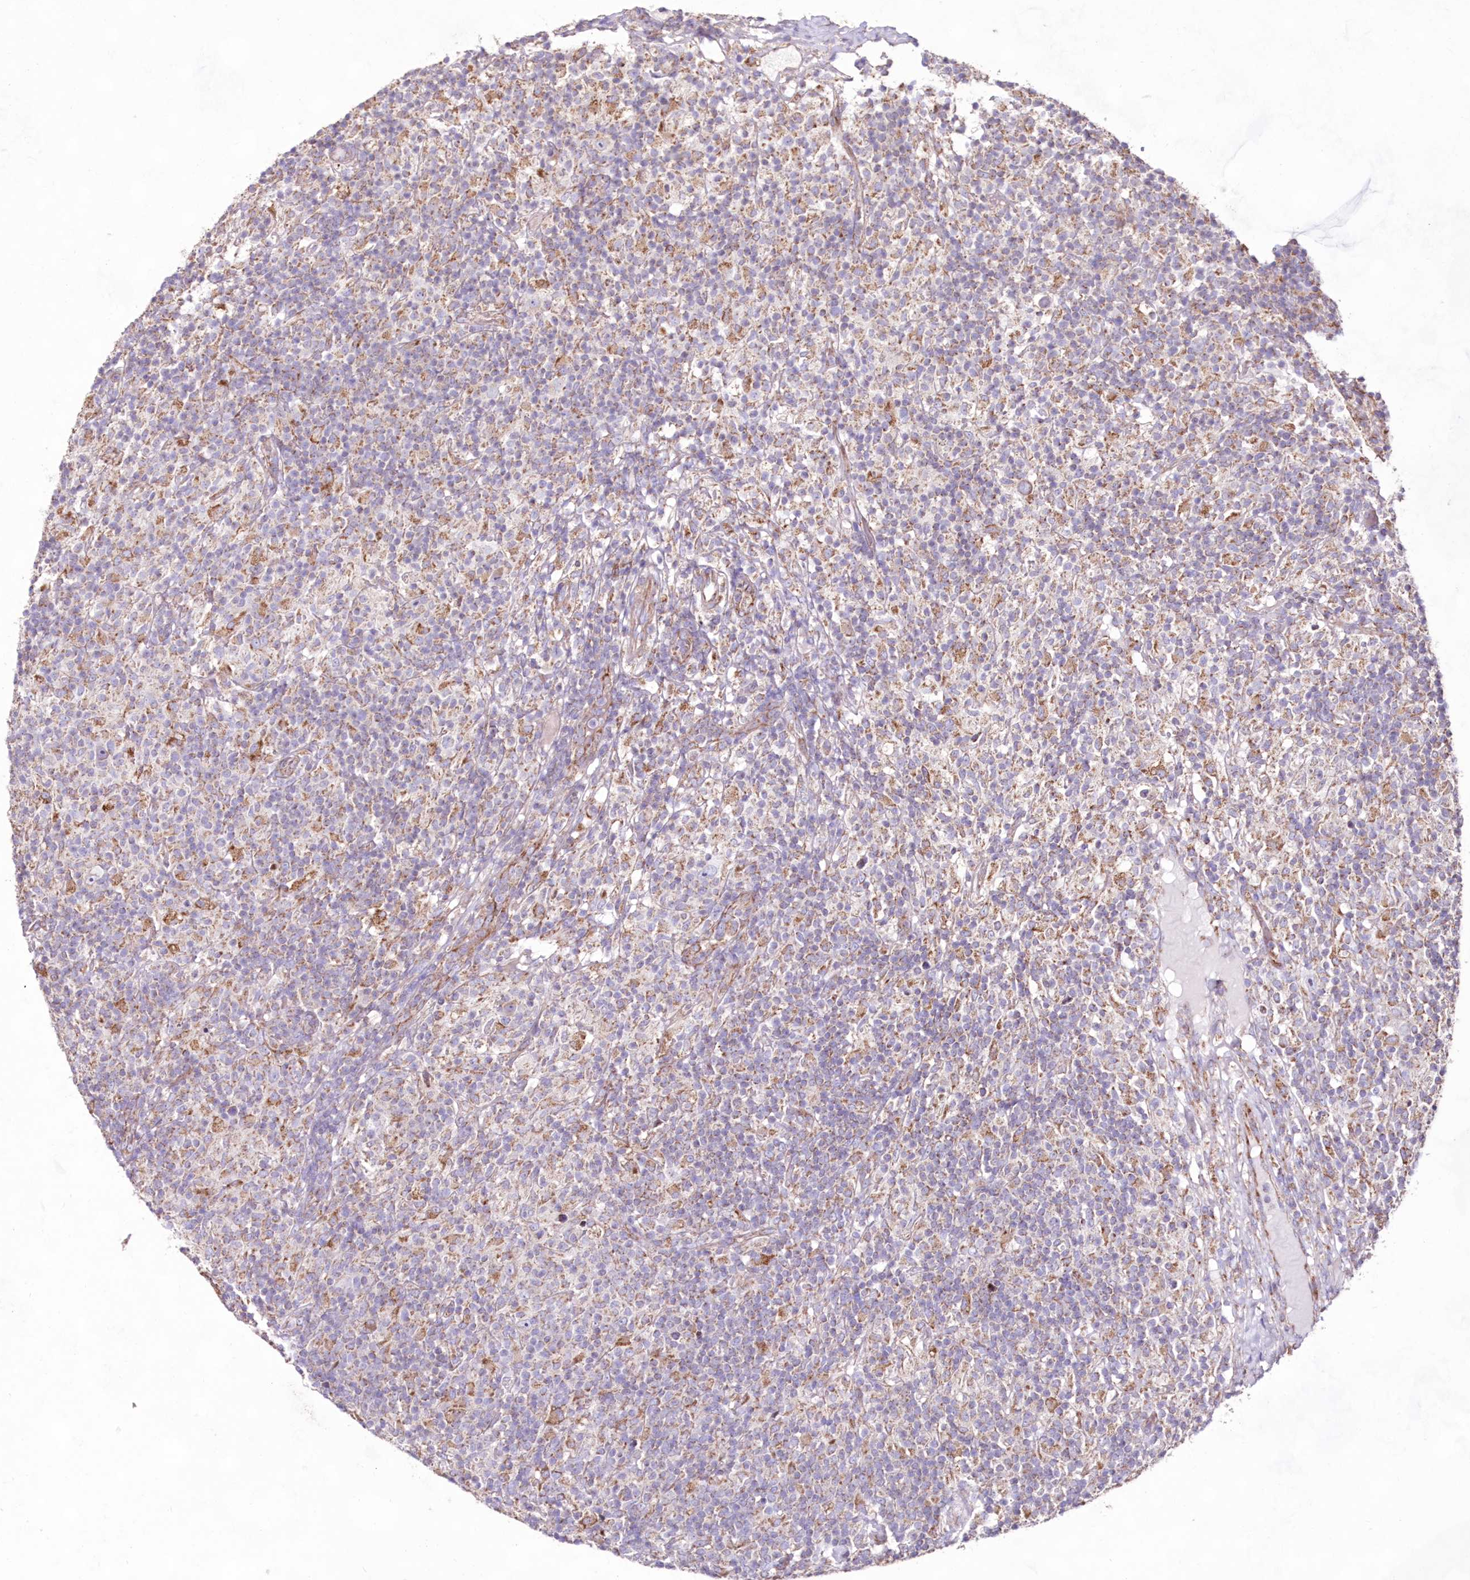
{"staining": {"intensity": "weak", "quantity": "<25%", "location": "cytoplasmic/membranous"}, "tissue": "lymphoma", "cell_type": "Tumor cells", "image_type": "cancer", "snomed": [{"axis": "morphology", "description": "Hodgkin's disease, NOS"}, {"axis": "topography", "description": "Lymph node"}], "caption": "Hodgkin's disease was stained to show a protein in brown. There is no significant expression in tumor cells.", "gene": "HADHB", "patient": {"sex": "male", "age": 70}}